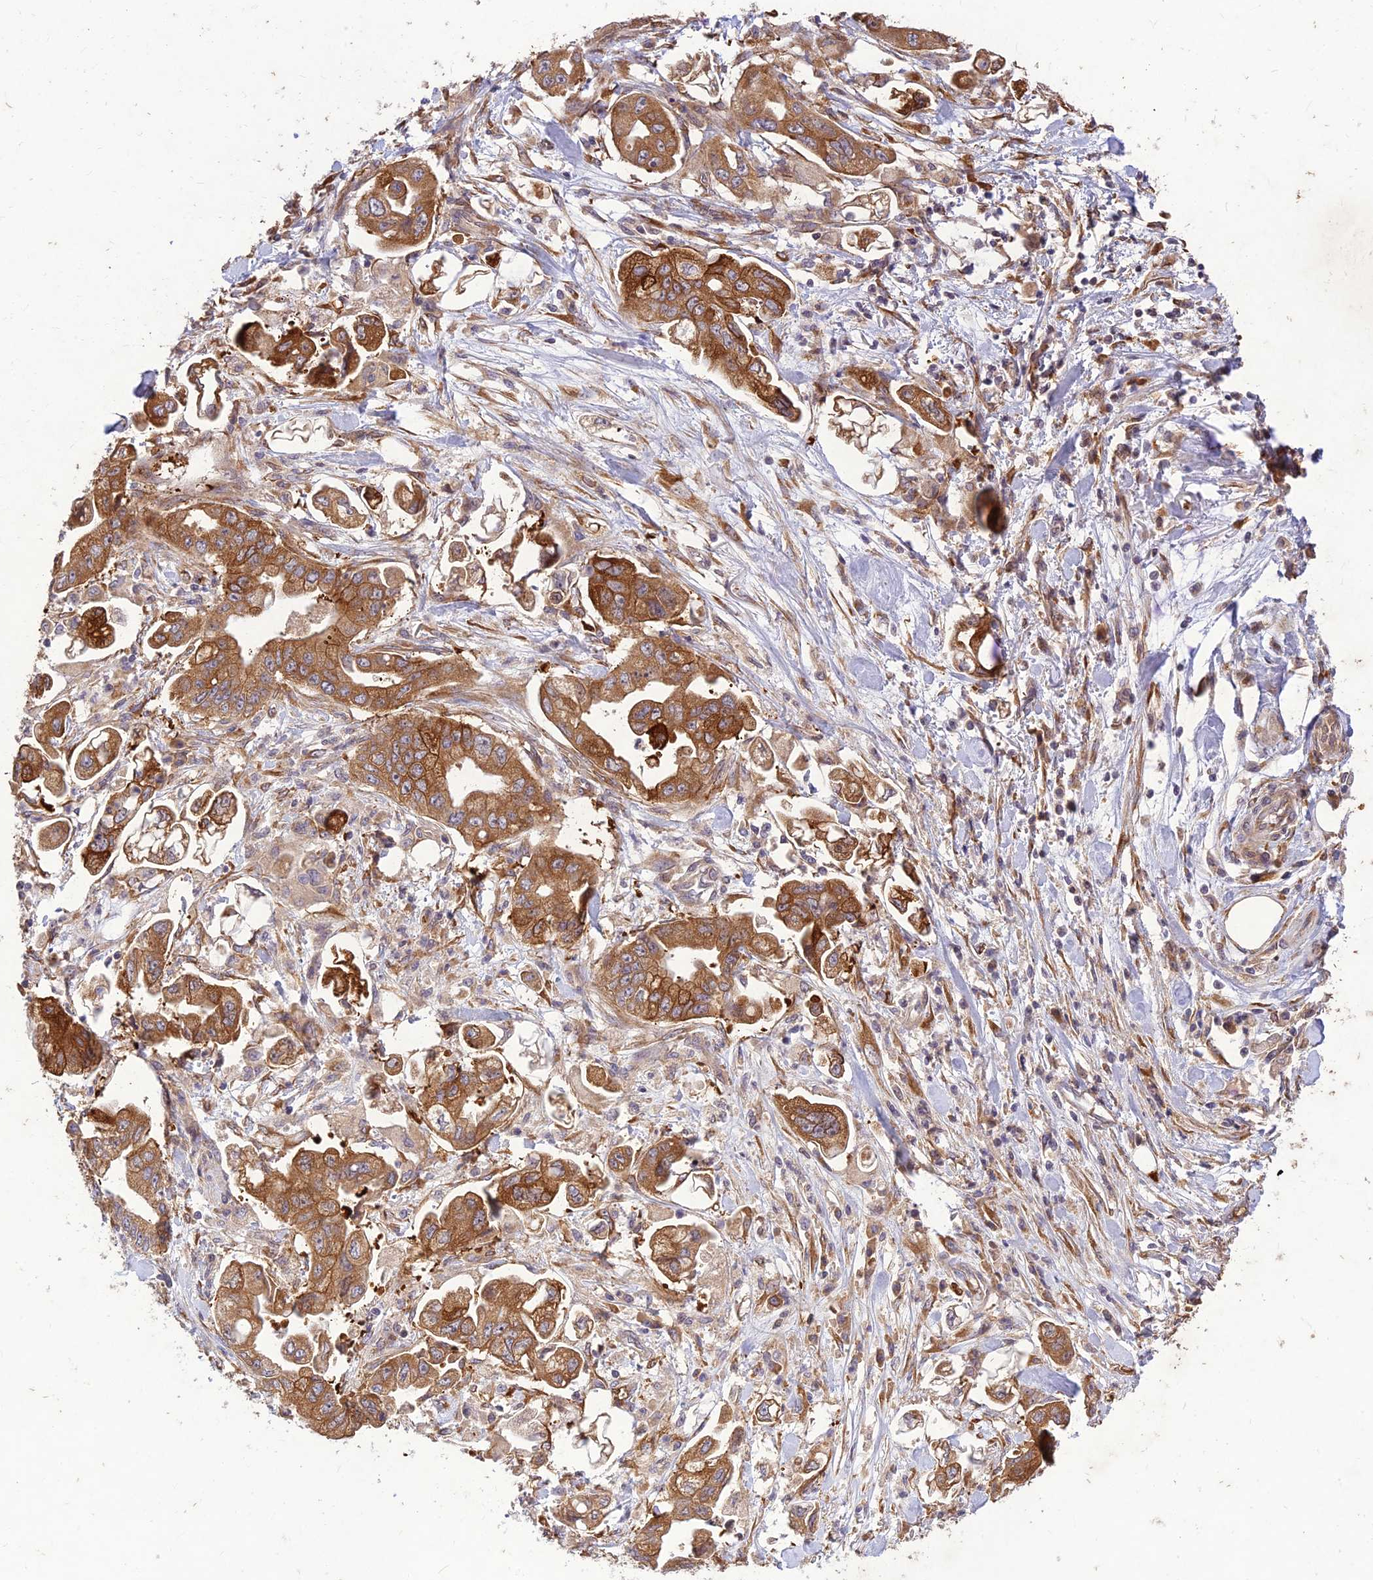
{"staining": {"intensity": "moderate", "quantity": ">75%", "location": "cytoplasmic/membranous"}, "tissue": "stomach cancer", "cell_type": "Tumor cells", "image_type": "cancer", "snomed": [{"axis": "morphology", "description": "Adenocarcinoma, NOS"}, {"axis": "topography", "description": "Stomach"}], "caption": "Stomach cancer stained with immunohistochemistry reveals moderate cytoplasmic/membranous staining in about >75% of tumor cells. (Stains: DAB in brown, nuclei in blue, Microscopy: brightfield microscopy at high magnification).", "gene": "PPP1R11", "patient": {"sex": "male", "age": 62}}